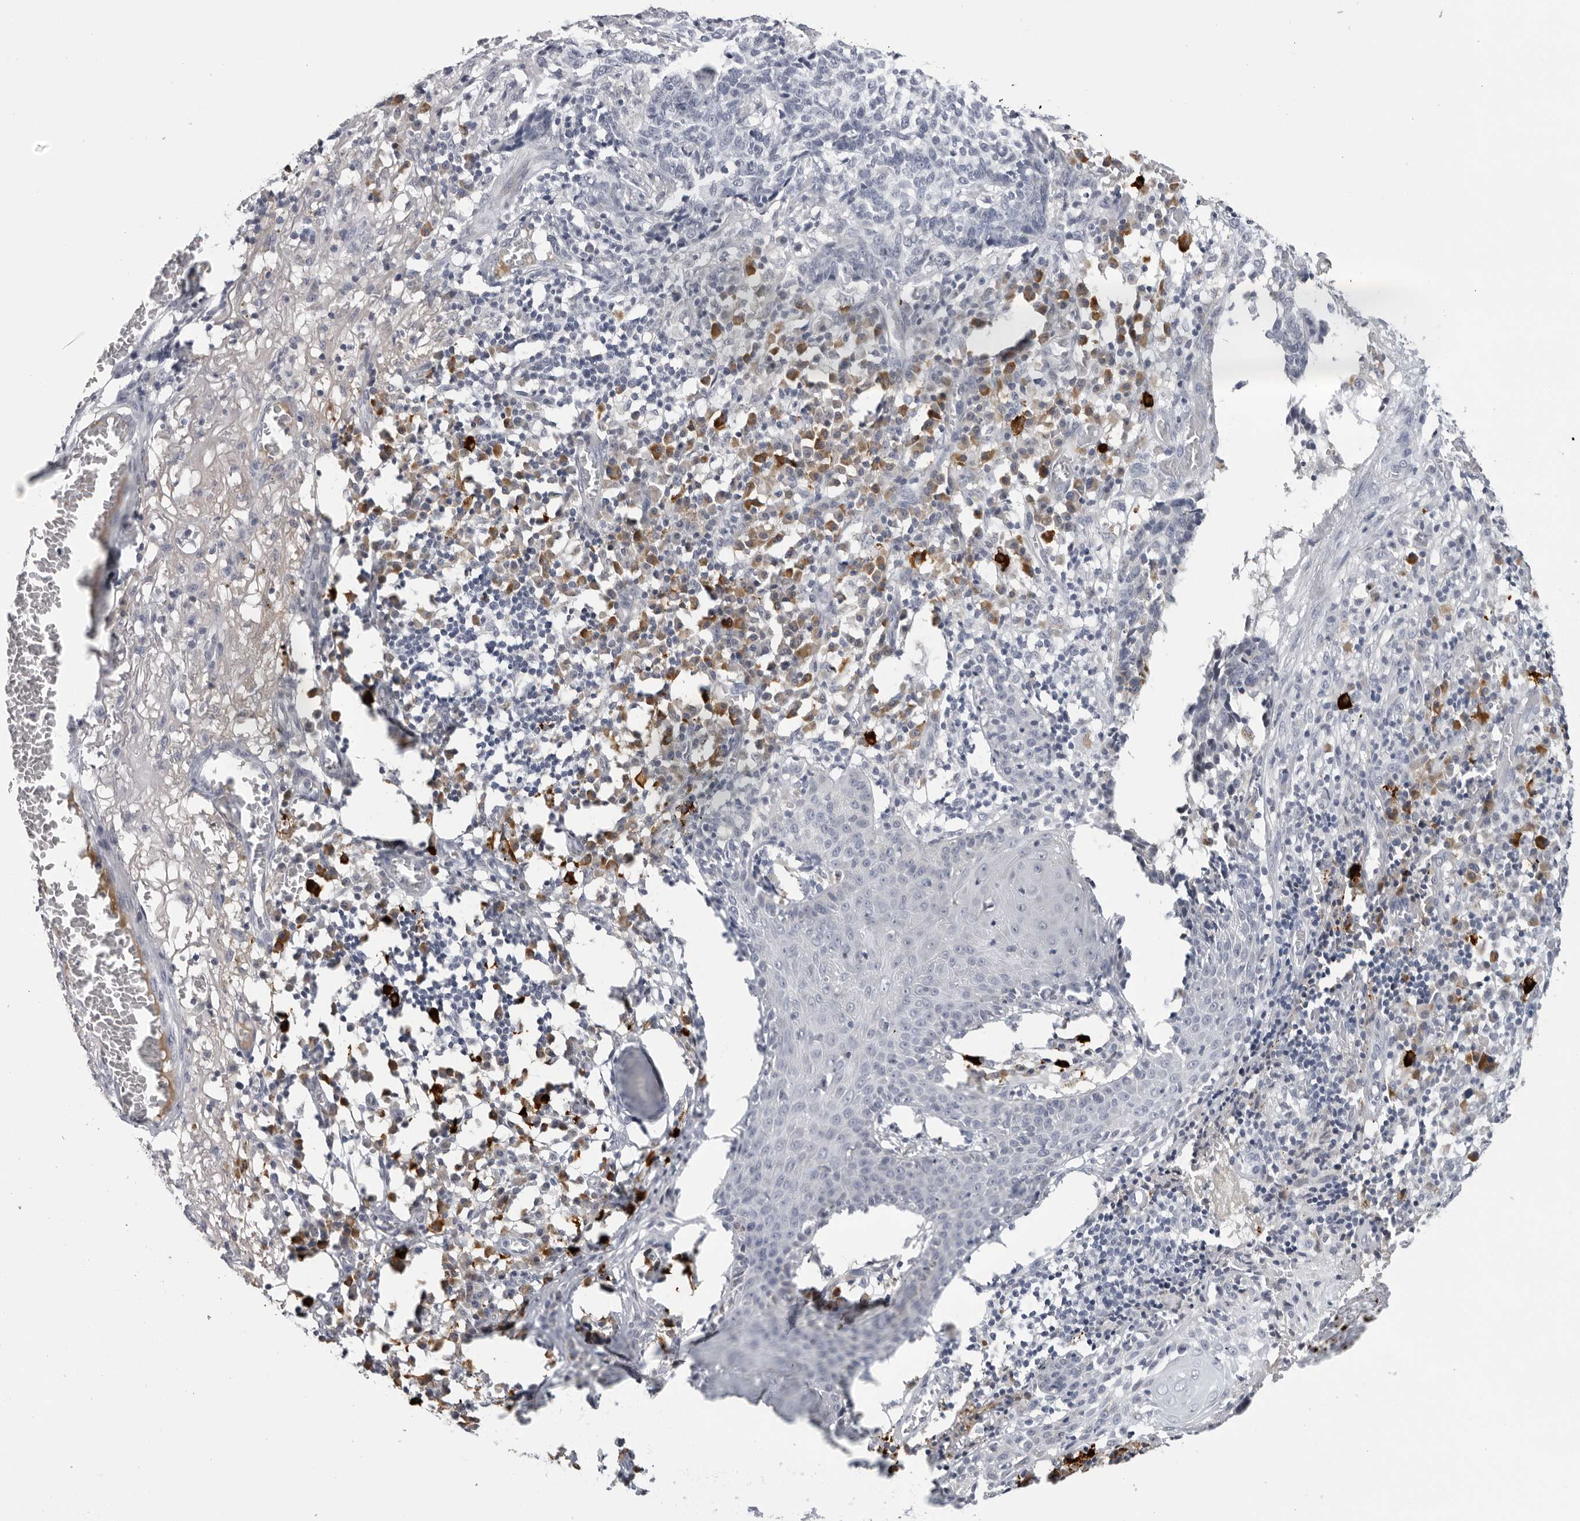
{"staining": {"intensity": "negative", "quantity": "none", "location": "none"}, "tissue": "skin cancer", "cell_type": "Tumor cells", "image_type": "cancer", "snomed": [{"axis": "morphology", "description": "Basal cell carcinoma"}, {"axis": "topography", "description": "Skin"}], "caption": "Tumor cells show no significant protein positivity in skin cancer. (DAB immunohistochemistry (IHC), high magnification).", "gene": "ZNF502", "patient": {"sex": "male", "age": 85}}